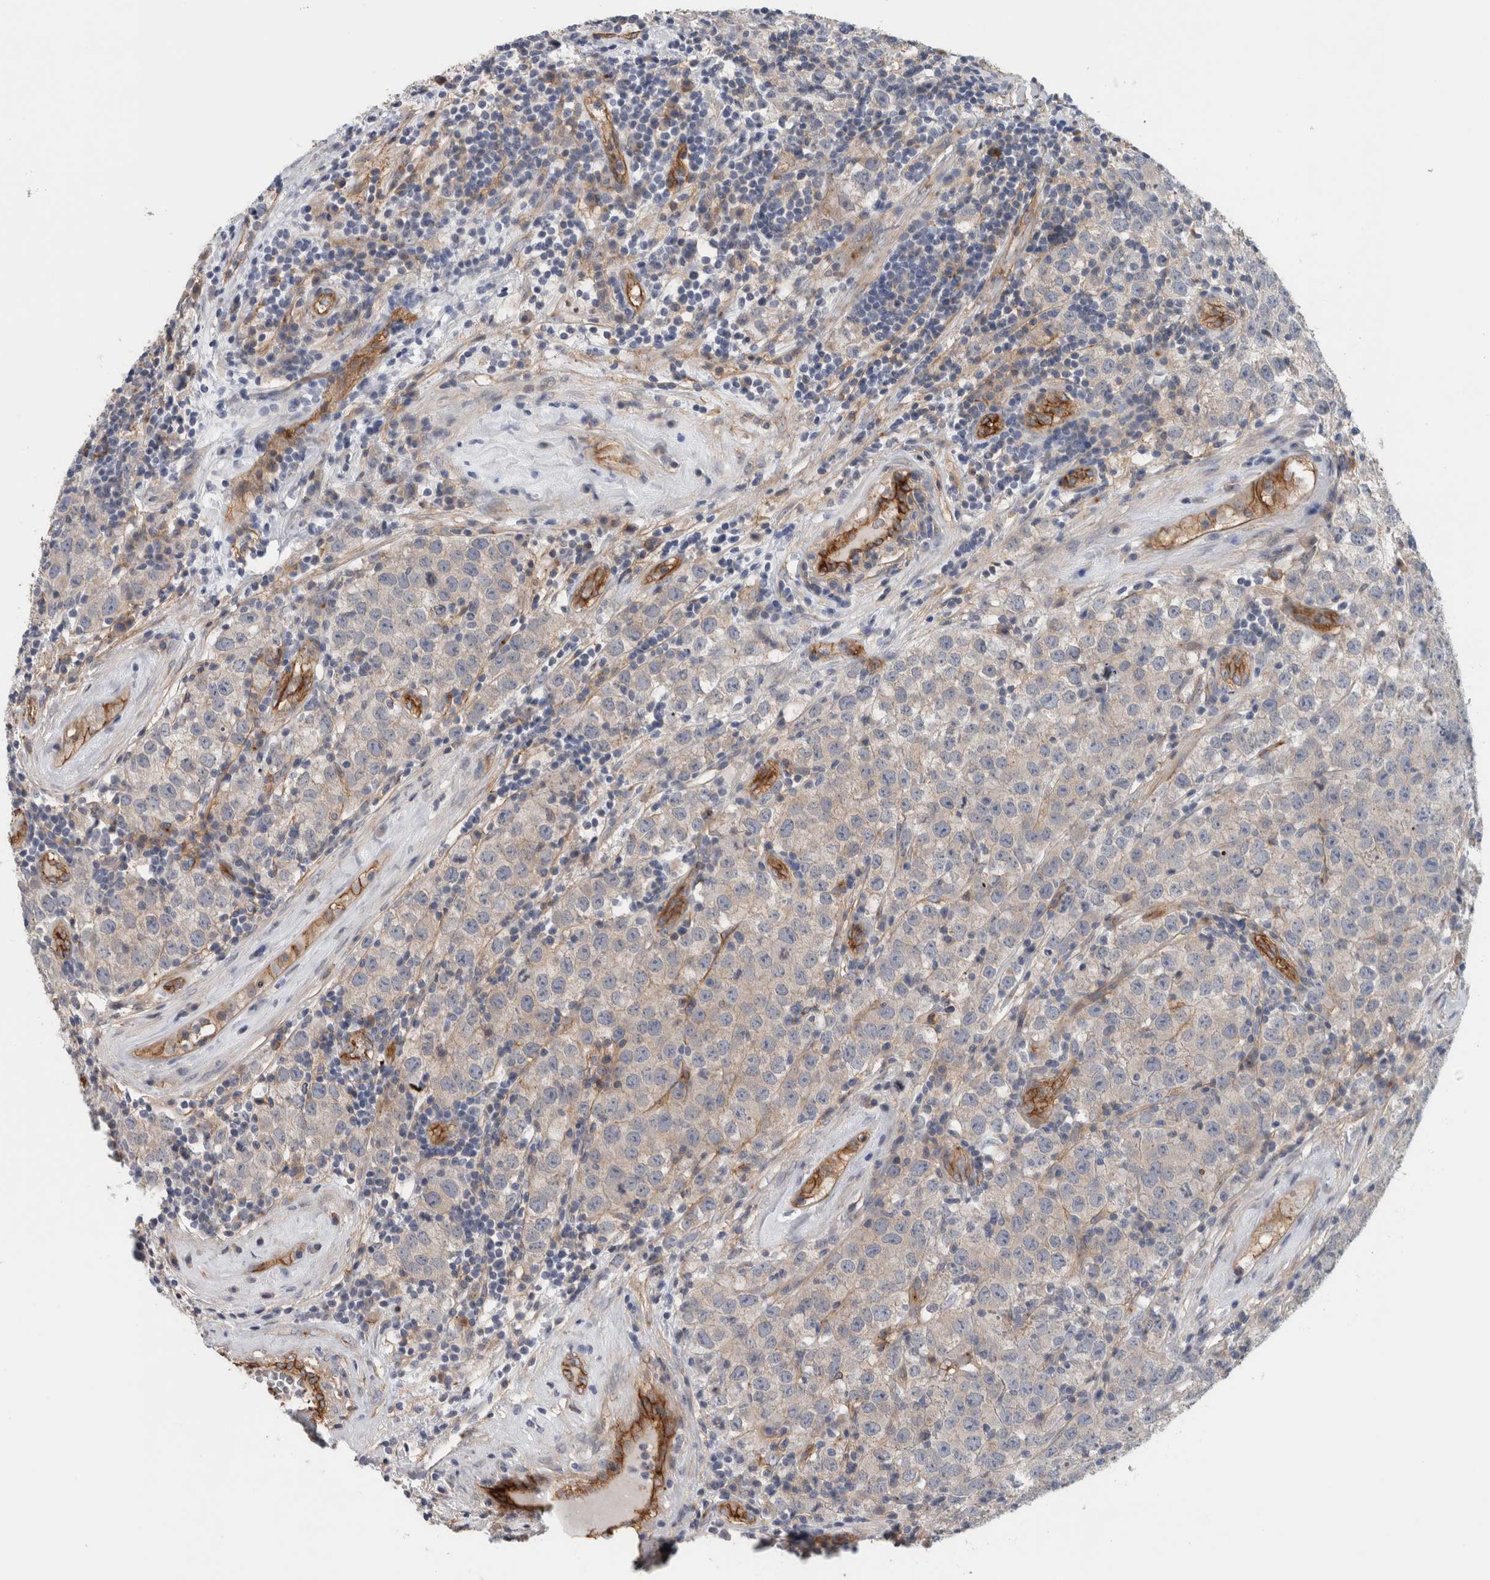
{"staining": {"intensity": "negative", "quantity": "none", "location": "none"}, "tissue": "testis cancer", "cell_type": "Tumor cells", "image_type": "cancer", "snomed": [{"axis": "morphology", "description": "Seminoma, NOS"}, {"axis": "morphology", "description": "Carcinoma, Embryonal, NOS"}, {"axis": "topography", "description": "Testis"}], "caption": "Tumor cells are negative for protein expression in human testis cancer (seminoma).", "gene": "CD59", "patient": {"sex": "male", "age": 28}}